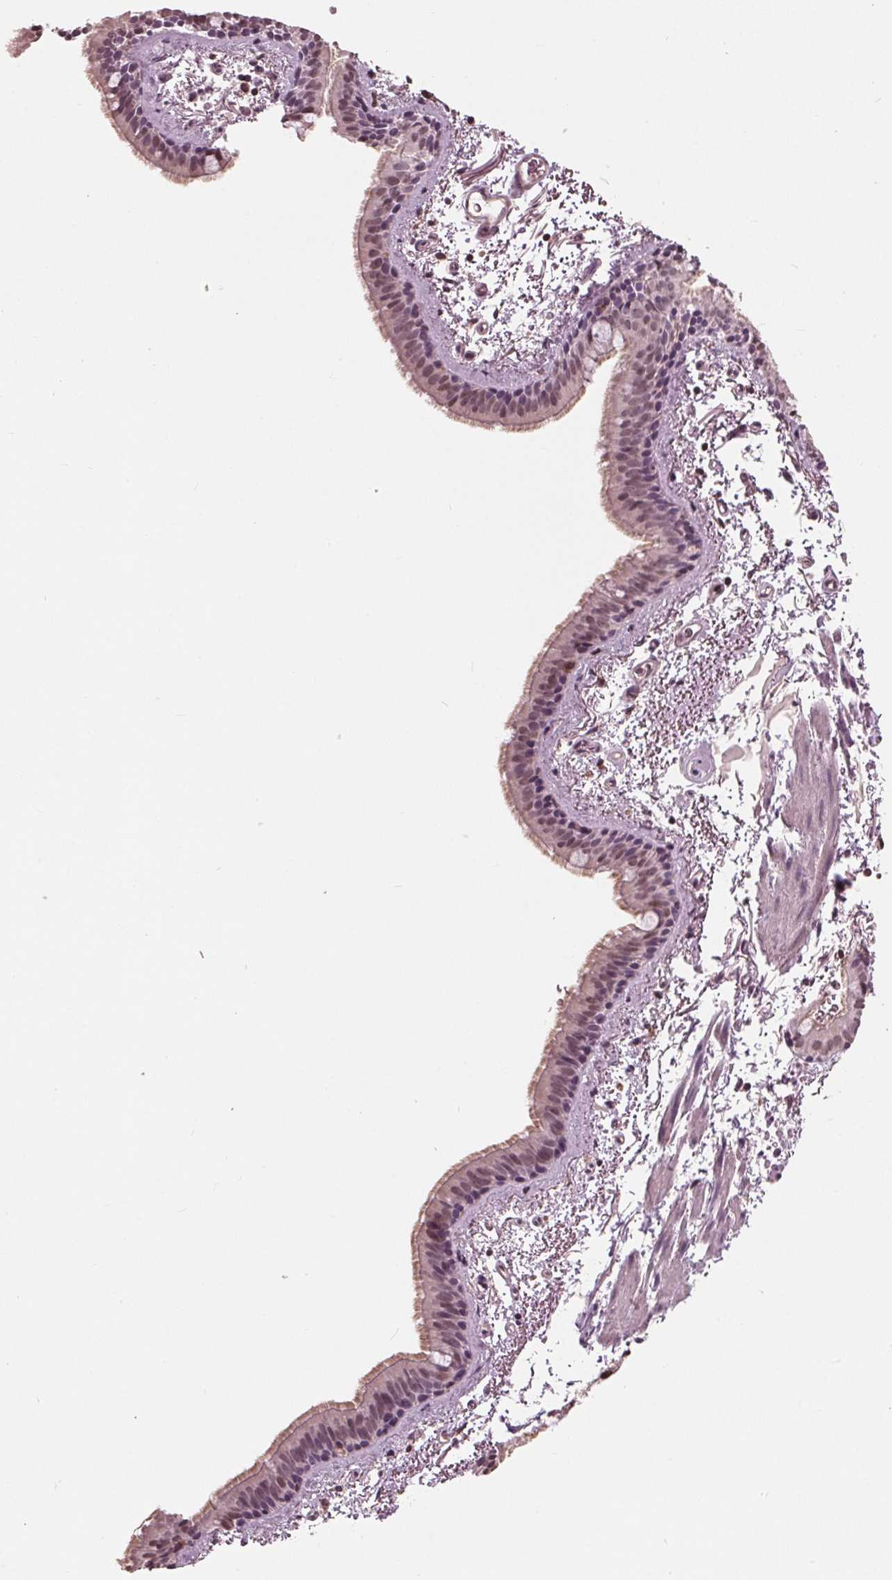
{"staining": {"intensity": "weak", "quantity": "25%-75%", "location": "nuclear"}, "tissue": "bronchus", "cell_type": "Respiratory epithelial cells", "image_type": "normal", "snomed": [{"axis": "morphology", "description": "Normal tissue, NOS"}, {"axis": "topography", "description": "Bronchus"}], "caption": "The immunohistochemical stain shows weak nuclear positivity in respiratory epithelial cells of benign bronchus. (Stains: DAB (3,3'-diaminobenzidine) in brown, nuclei in blue, Microscopy: brightfield microscopy at high magnification).", "gene": "ING3", "patient": {"sex": "female", "age": 61}}